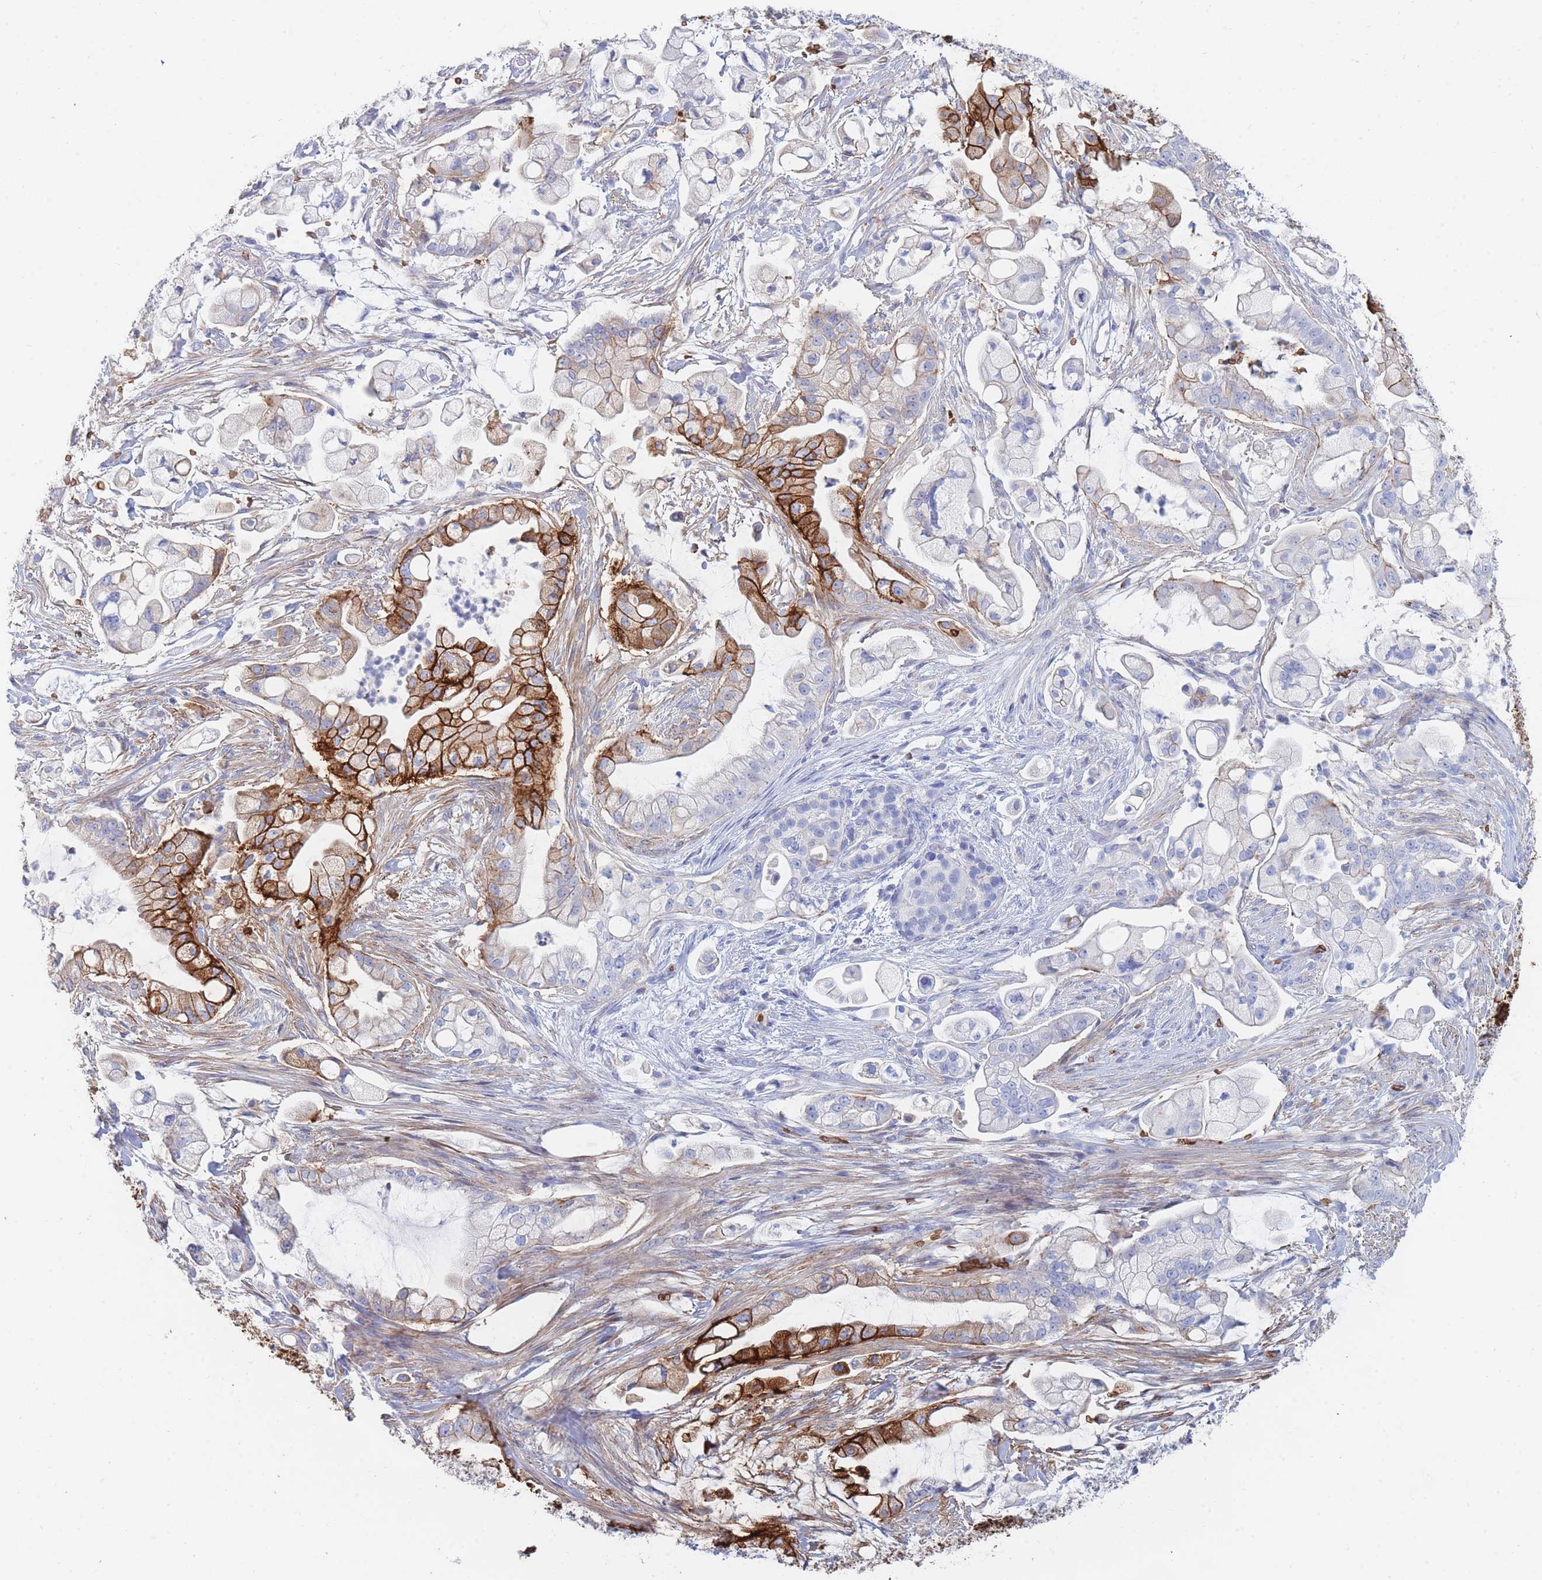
{"staining": {"intensity": "strong", "quantity": "<25%", "location": "cytoplasmic/membranous"}, "tissue": "pancreatic cancer", "cell_type": "Tumor cells", "image_type": "cancer", "snomed": [{"axis": "morphology", "description": "Adenocarcinoma, NOS"}, {"axis": "topography", "description": "Pancreas"}], "caption": "Immunohistochemistry (IHC) histopathology image of neoplastic tissue: human pancreatic cancer stained using immunohistochemistry (IHC) displays medium levels of strong protein expression localized specifically in the cytoplasmic/membranous of tumor cells, appearing as a cytoplasmic/membranous brown color.", "gene": "SLC2A1", "patient": {"sex": "female", "age": 69}}